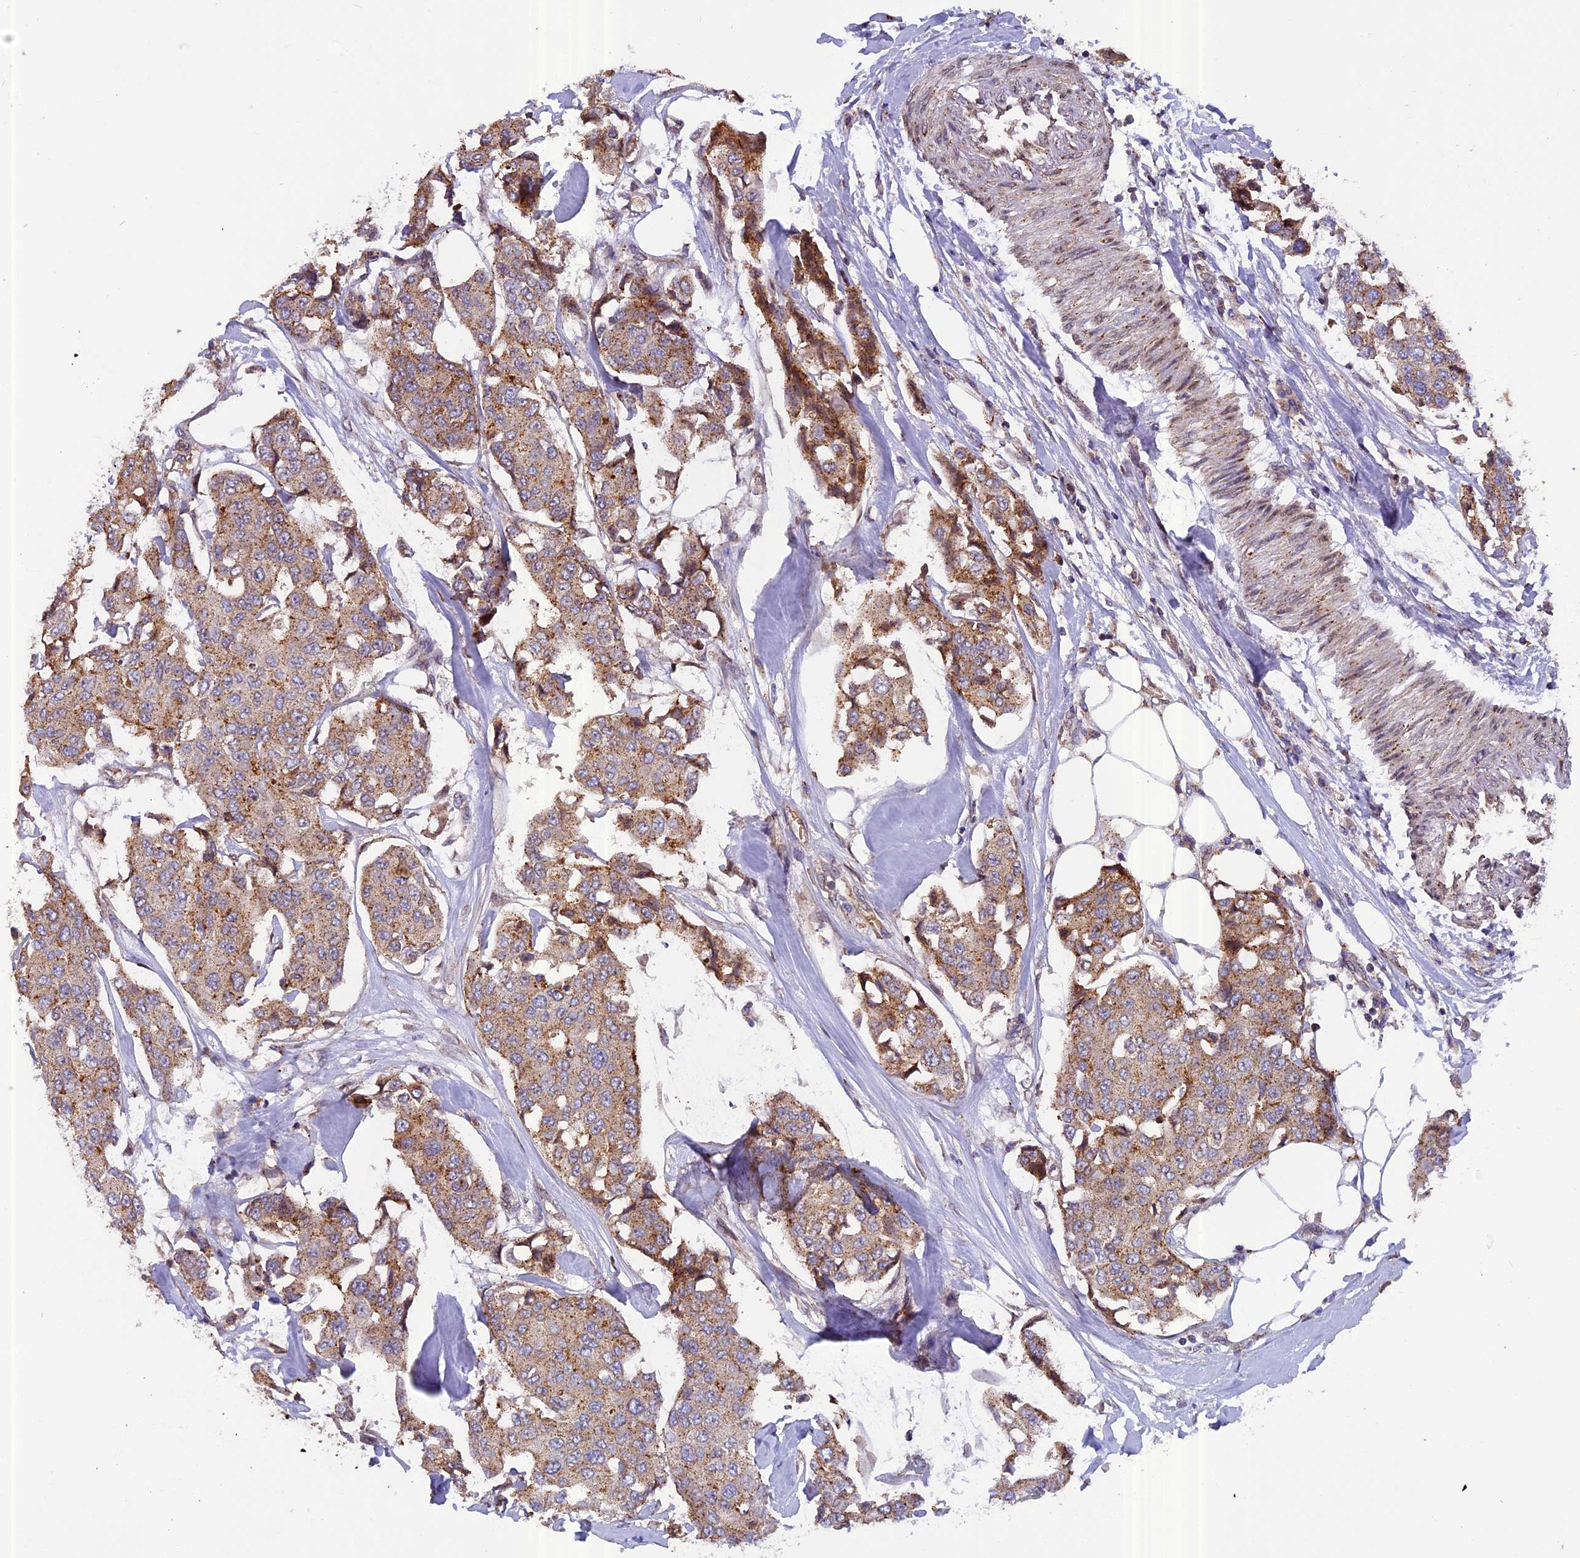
{"staining": {"intensity": "moderate", "quantity": ">75%", "location": "cytoplasmic/membranous"}, "tissue": "breast cancer", "cell_type": "Tumor cells", "image_type": "cancer", "snomed": [{"axis": "morphology", "description": "Duct carcinoma"}, {"axis": "topography", "description": "Breast"}], "caption": "Immunohistochemical staining of human infiltrating ductal carcinoma (breast) reveals moderate cytoplasmic/membranous protein positivity in approximately >75% of tumor cells.", "gene": "CHMP2A", "patient": {"sex": "female", "age": 80}}